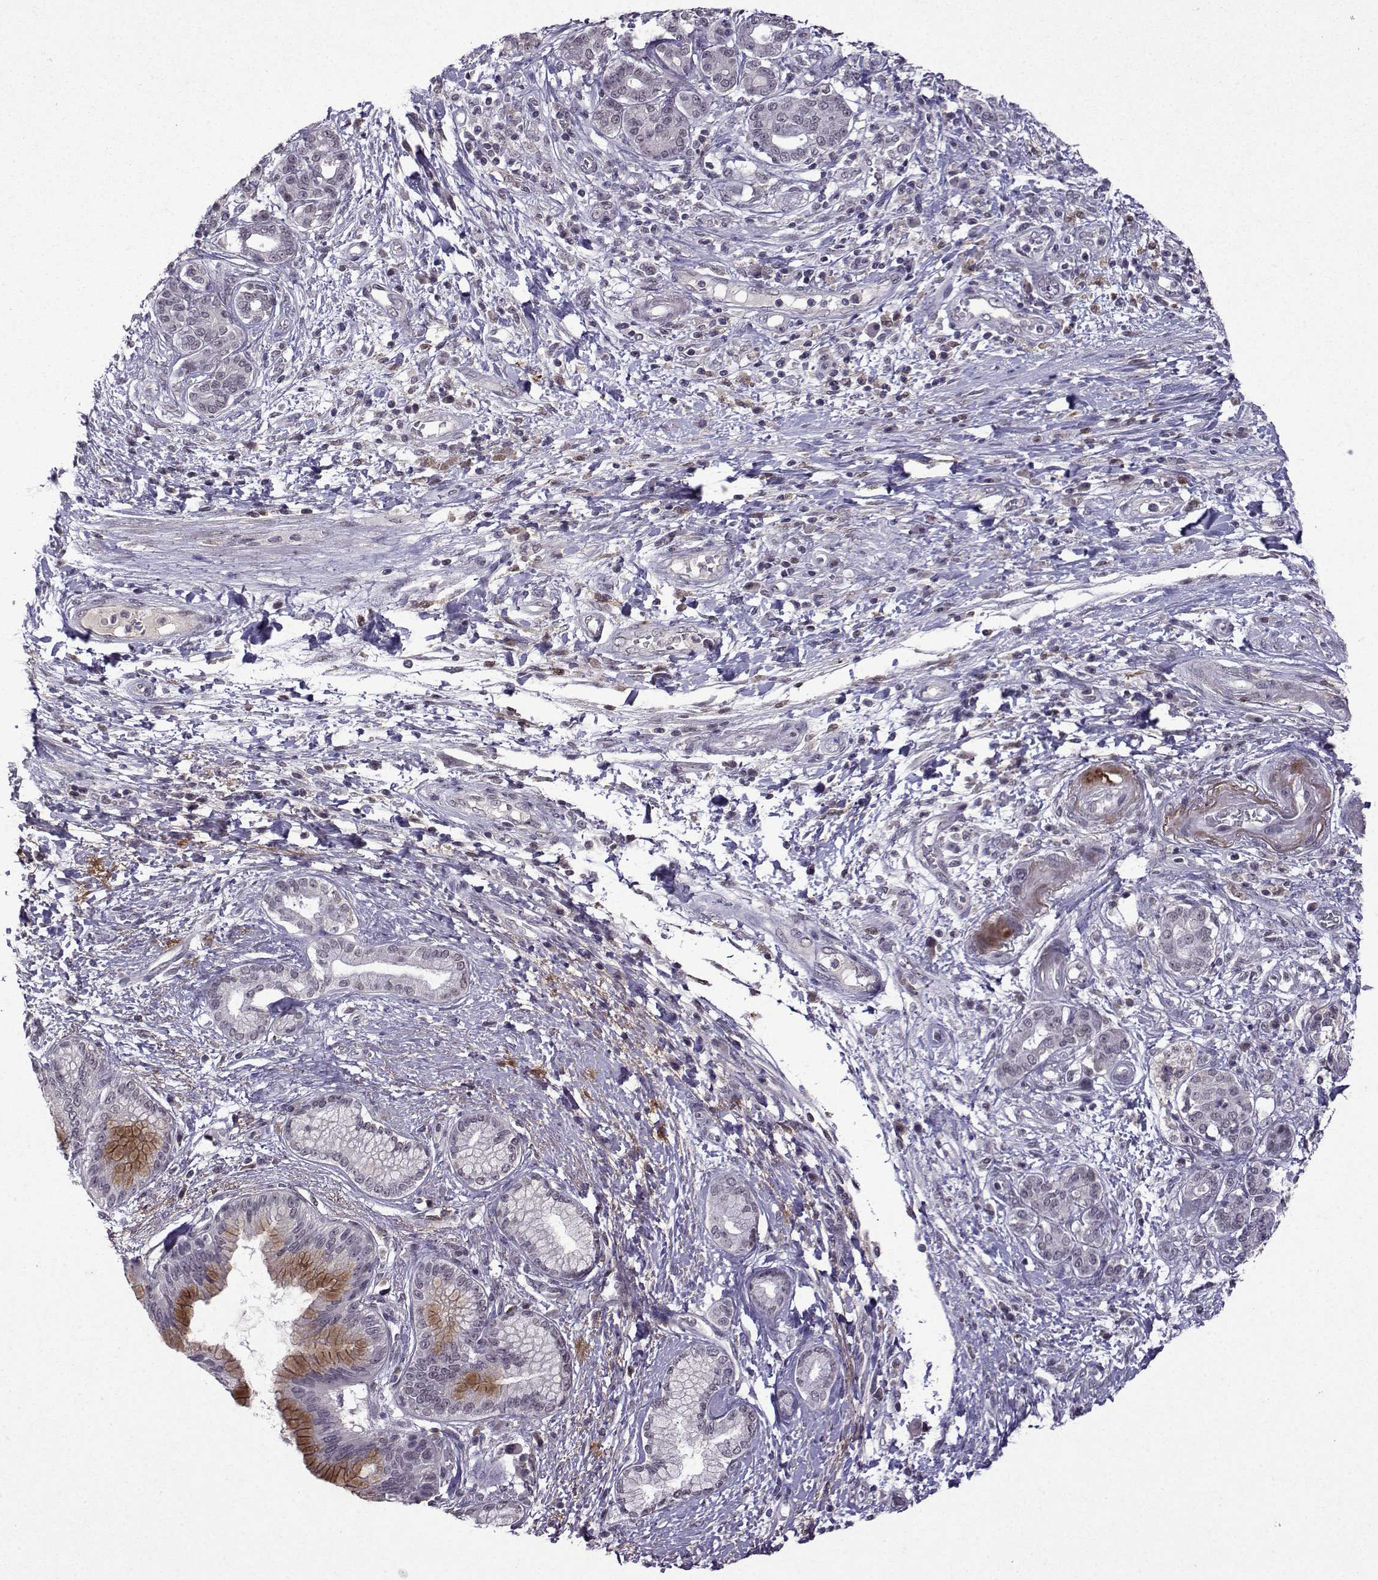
{"staining": {"intensity": "moderate", "quantity": "<25%", "location": "cytoplasmic/membranous"}, "tissue": "pancreatic cancer", "cell_type": "Tumor cells", "image_type": "cancer", "snomed": [{"axis": "morphology", "description": "Adenocarcinoma, NOS"}, {"axis": "topography", "description": "Pancreas"}], "caption": "This is a micrograph of IHC staining of pancreatic cancer, which shows moderate staining in the cytoplasmic/membranous of tumor cells.", "gene": "CCL28", "patient": {"sex": "female", "age": 73}}